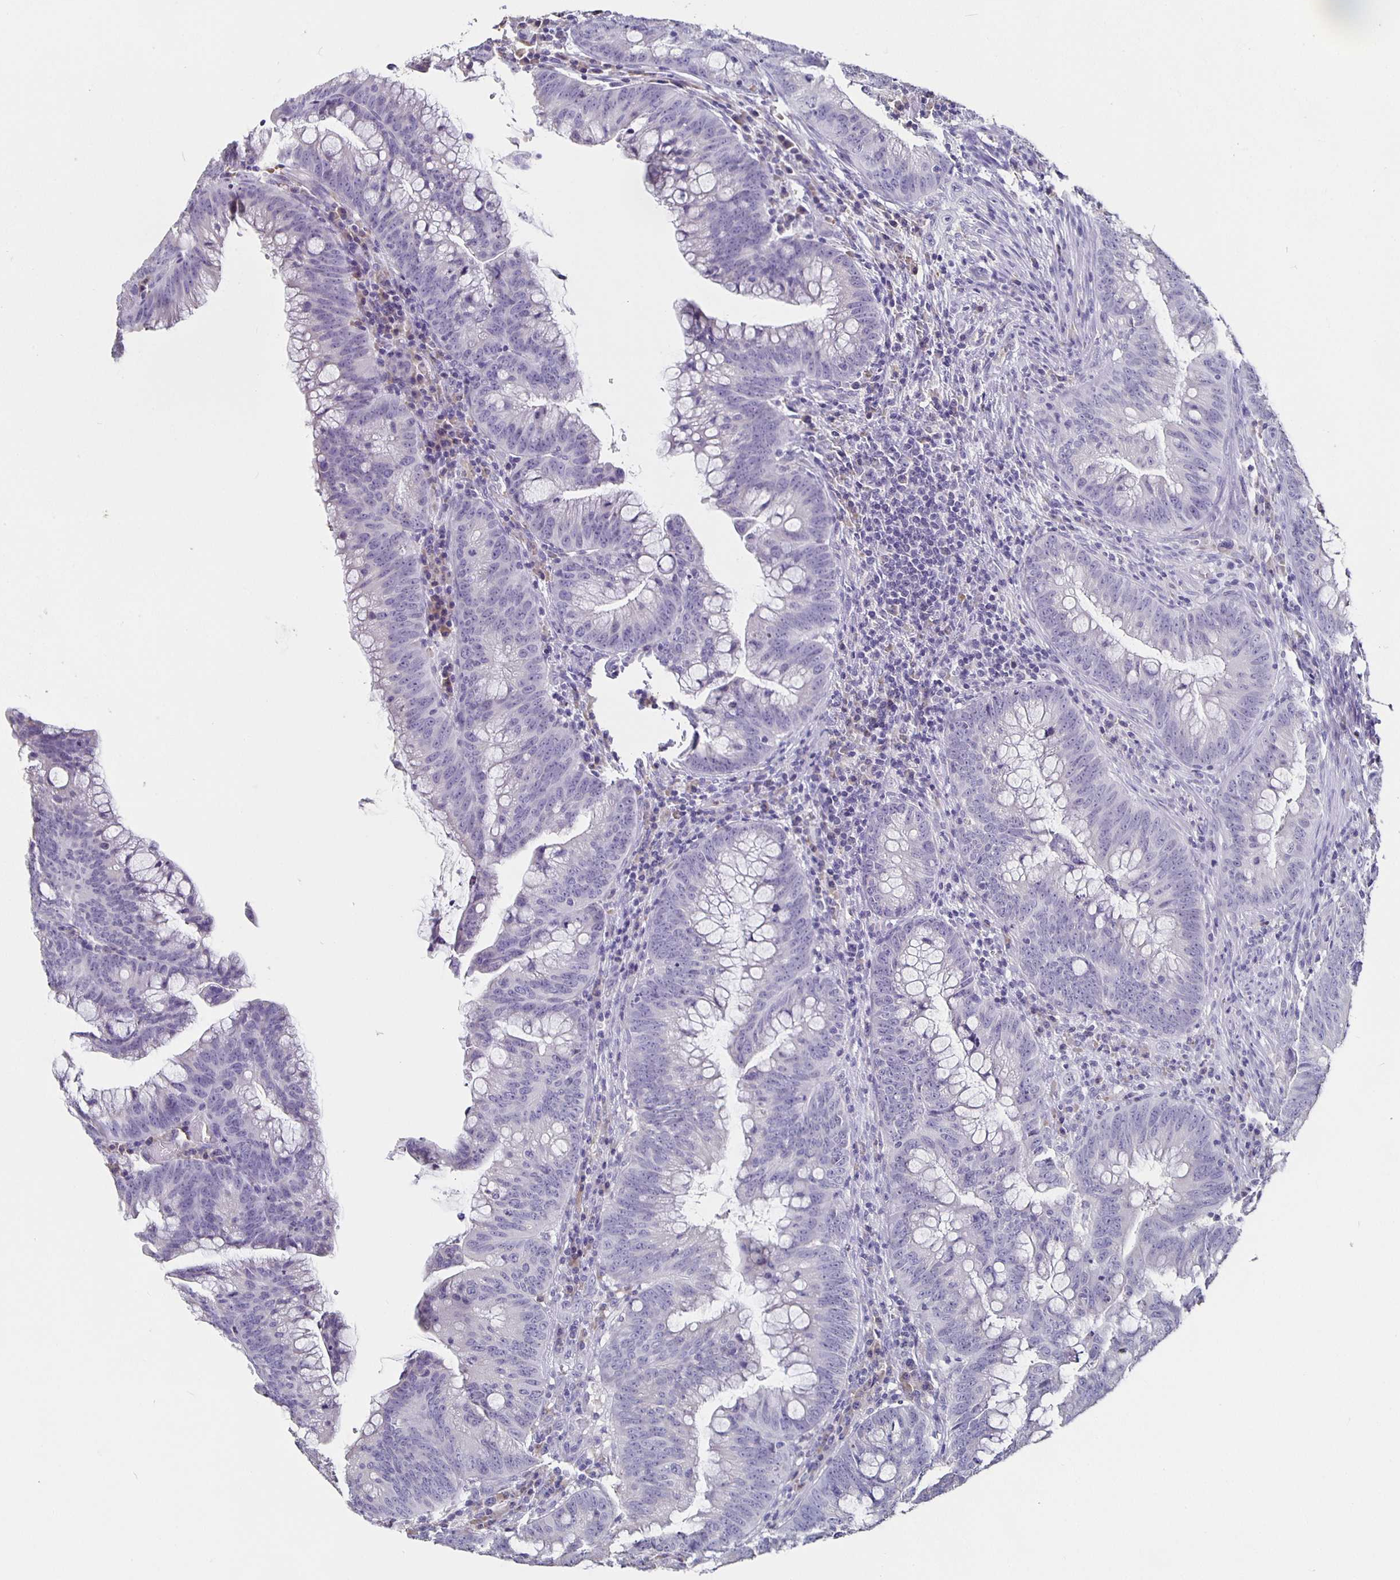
{"staining": {"intensity": "negative", "quantity": "none", "location": "none"}, "tissue": "colorectal cancer", "cell_type": "Tumor cells", "image_type": "cancer", "snomed": [{"axis": "morphology", "description": "Adenocarcinoma, NOS"}, {"axis": "topography", "description": "Colon"}], "caption": "Adenocarcinoma (colorectal) stained for a protein using immunohistochemistry (IHC) shows no staining tumor cells.", "gene": "GPX4", "patient": {"sex": "male", "age": 62}}